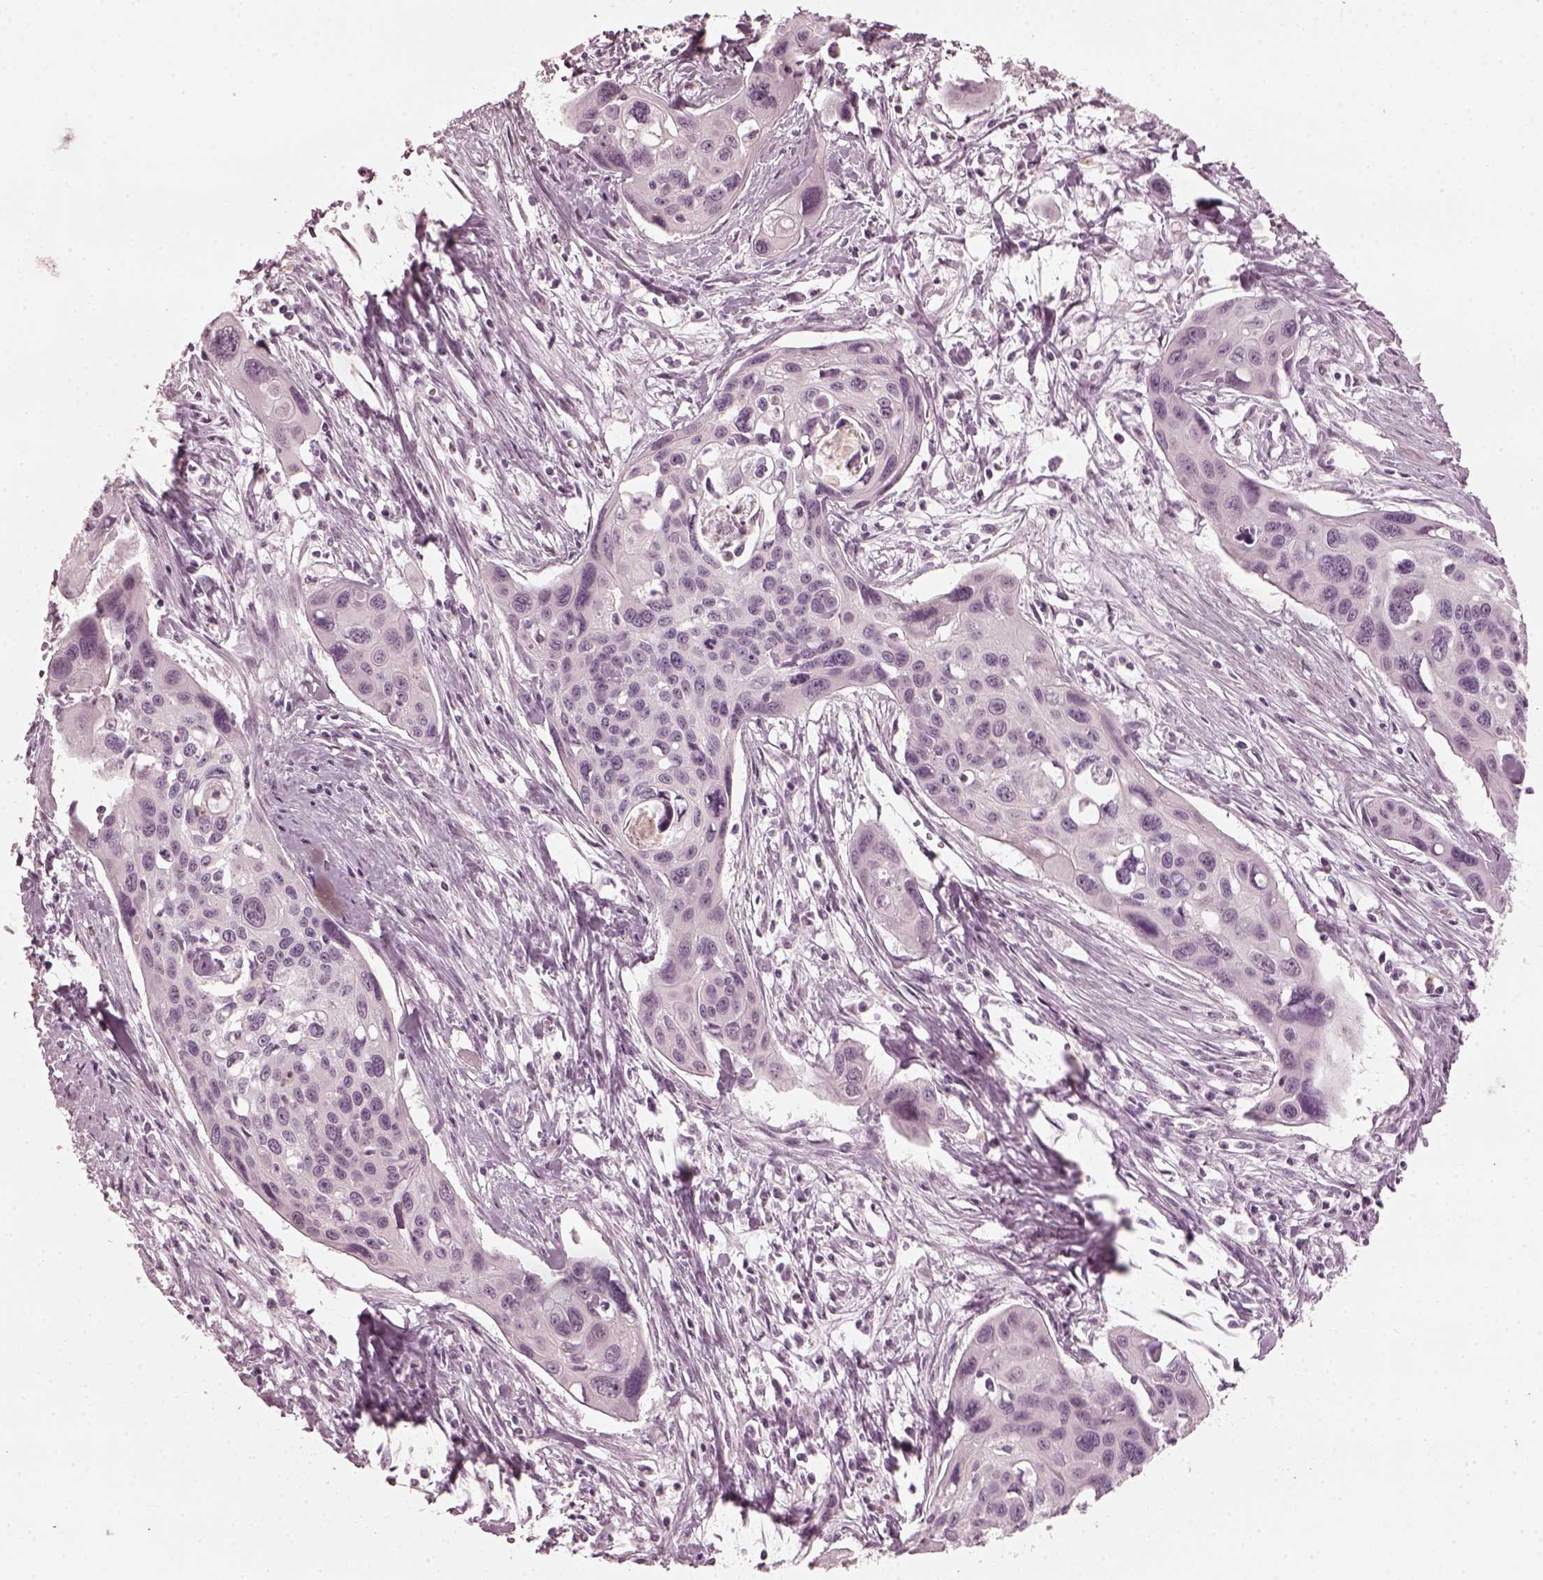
{"staining": {"intensity": "negative", "quantity": "none", "location": "none"}, "tissue": "cervical cancer", "cell_type": "Tumor cells", "image_type": "cancer", "snomed": [{"axis": "morphology", "description": "Squamous cell carcinoma, NOS"}, {"axis": "topography", "description": "Cervix"}], "caption": "Squamous cell carcinoma (cervical) stained for a protein using IHC displays no staining tumor cells.", "gene": "CCDC170", "patient": {"sex": "female", "age": 31}}